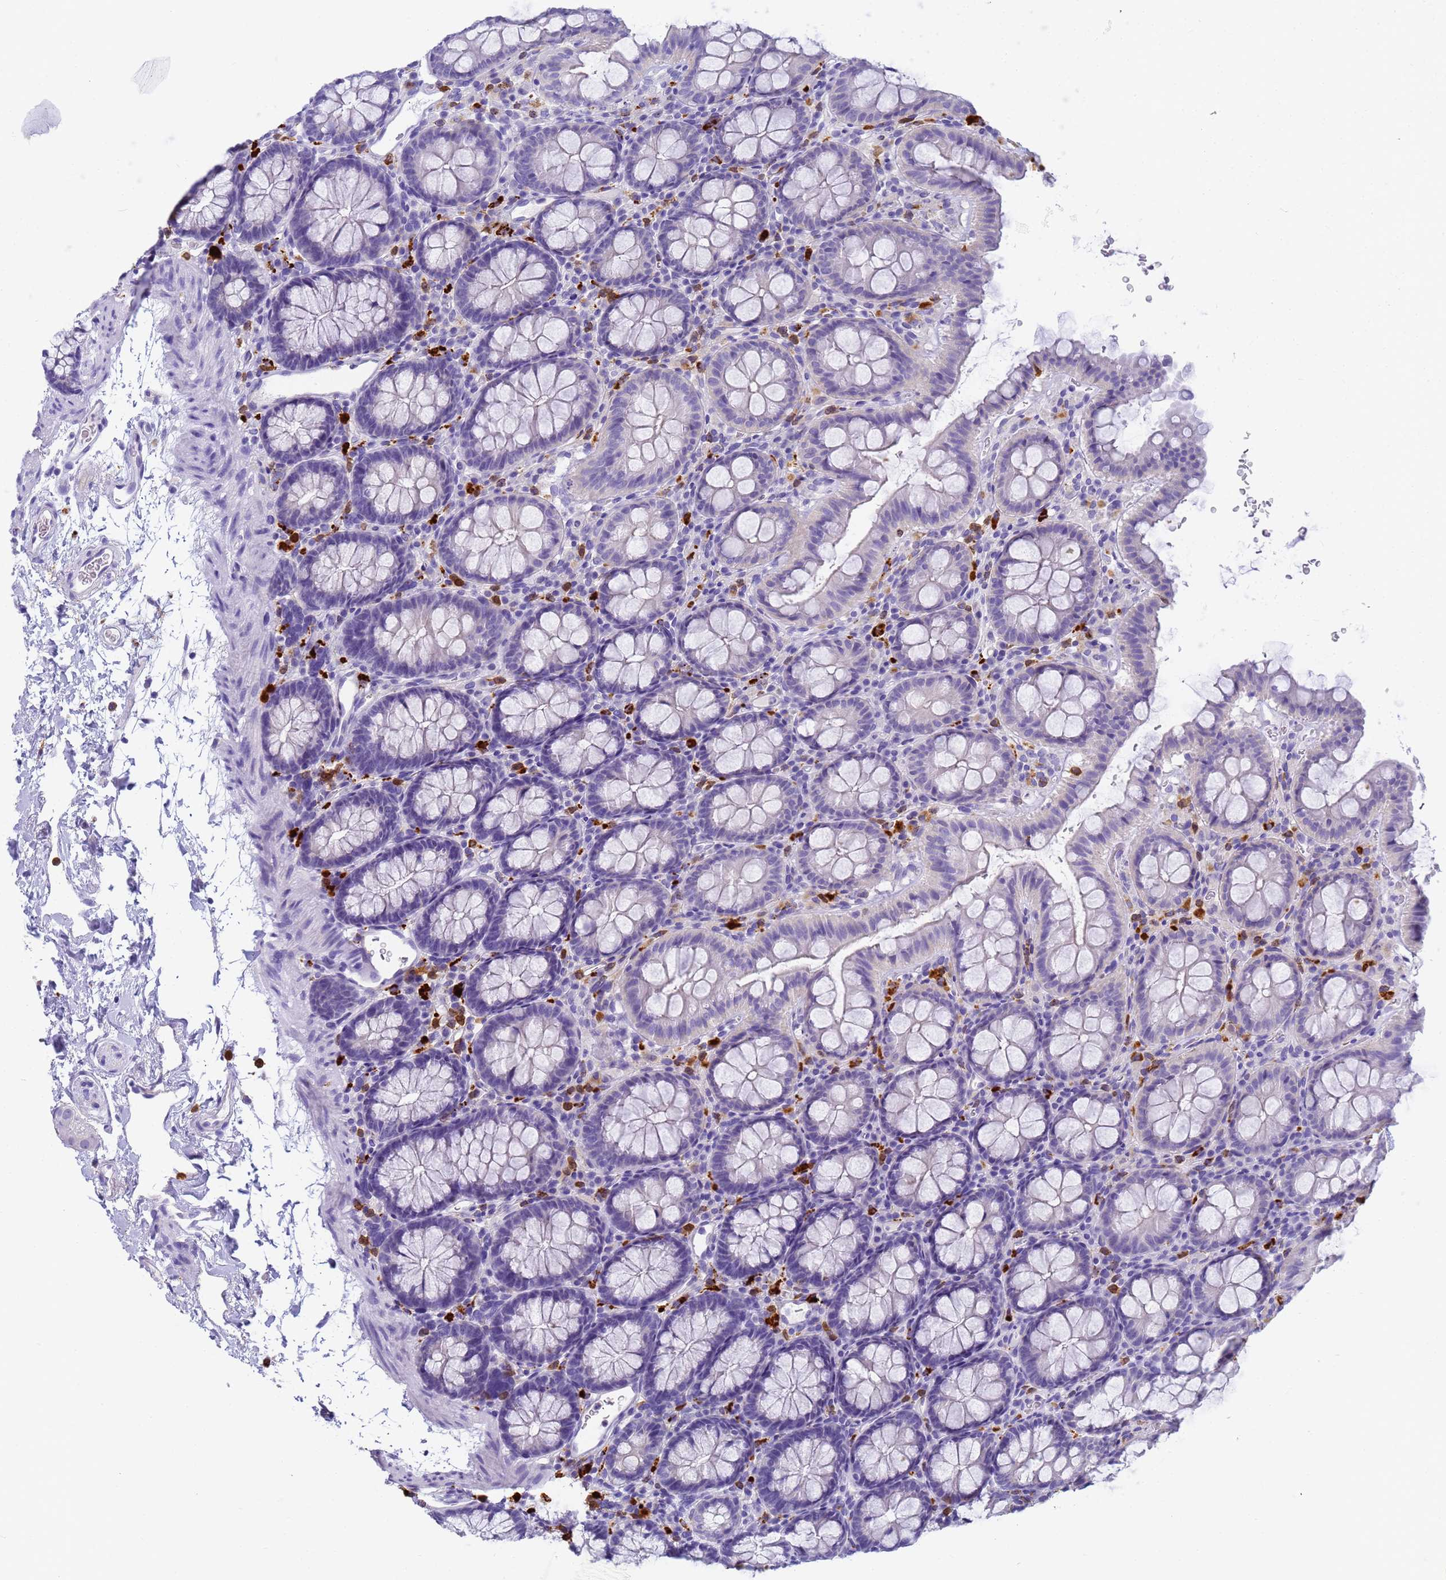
{"staining": {"intensity": "negative", "quantity": "none", "location": "none"}, "tissue": "colon", "cell_type": "Endothelial cells", "image_type": "normal", "snomed": [{"axis": "morphology", "description": "Normal tissue, NOS"}, {"axis": "topography", "description": "Colon"}], "caption": "Photomicrograph shows no significant protein expression in endothelial cells of unremarkable colon. (Immunohistochemistry (ihc), brightfield microscopy, high magnification).", "gene": "RNASE2", "patient": {"sex": "male", "age": 75}}